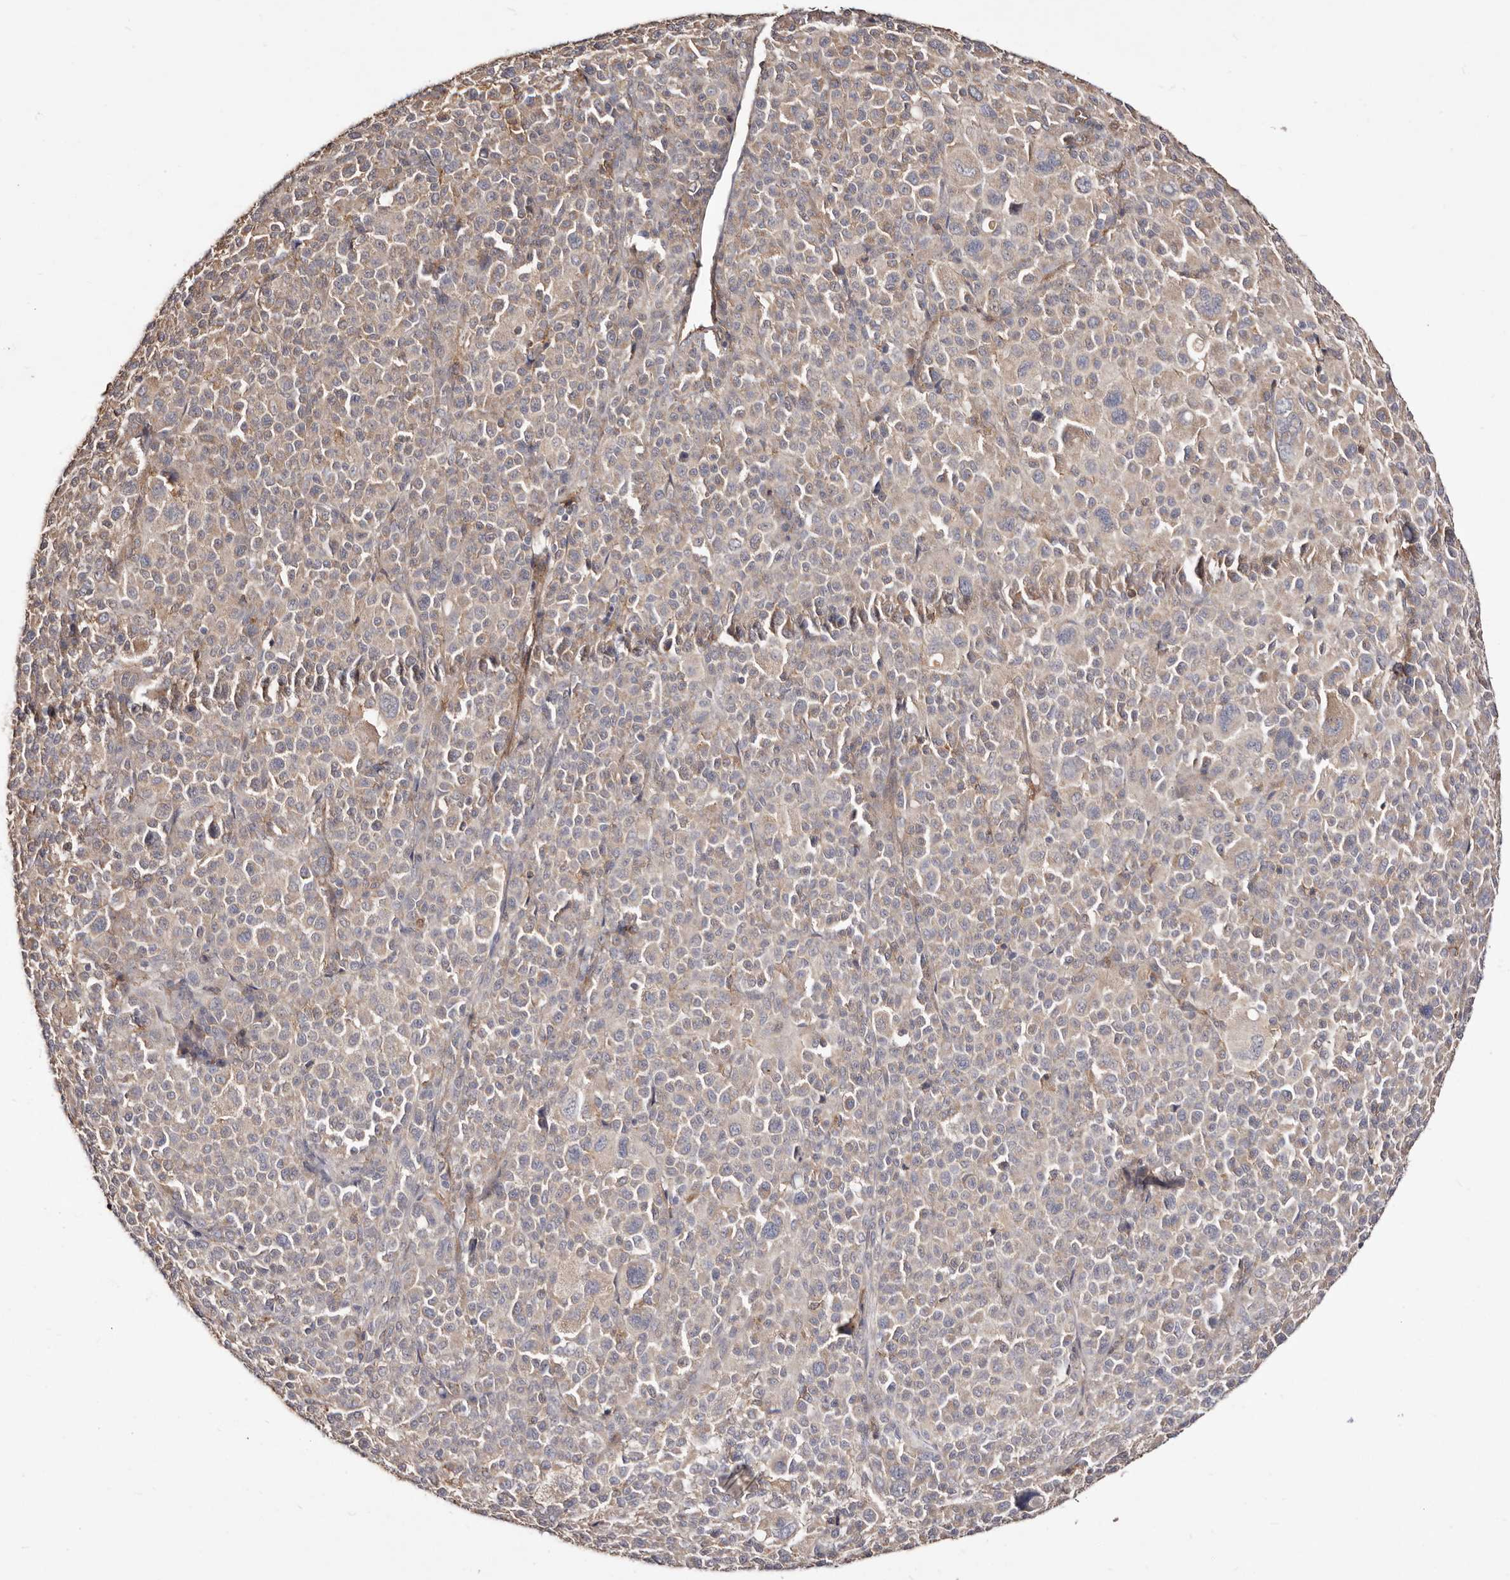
{"staining": {"intensity": "weak", "quantity": "<25%", "location": "cytoplasmic/membranous"}, "tissue": "melanoma", "cell_type": "Tumor cells", "image_type": "cancer", "snomed": [{"axis": "morphology", "description": "Malignant melanoma, Metastatic site"}, {"axis": "topography", "description": "Skin"}], "caption": "This is an immunohistochemistry (IHC) histopathology image of malignant melanoma (metastatic site). There is no expression in tumor cells.", "gene": "LRRC25", "patient": {"sex": "female", "age": 74}}